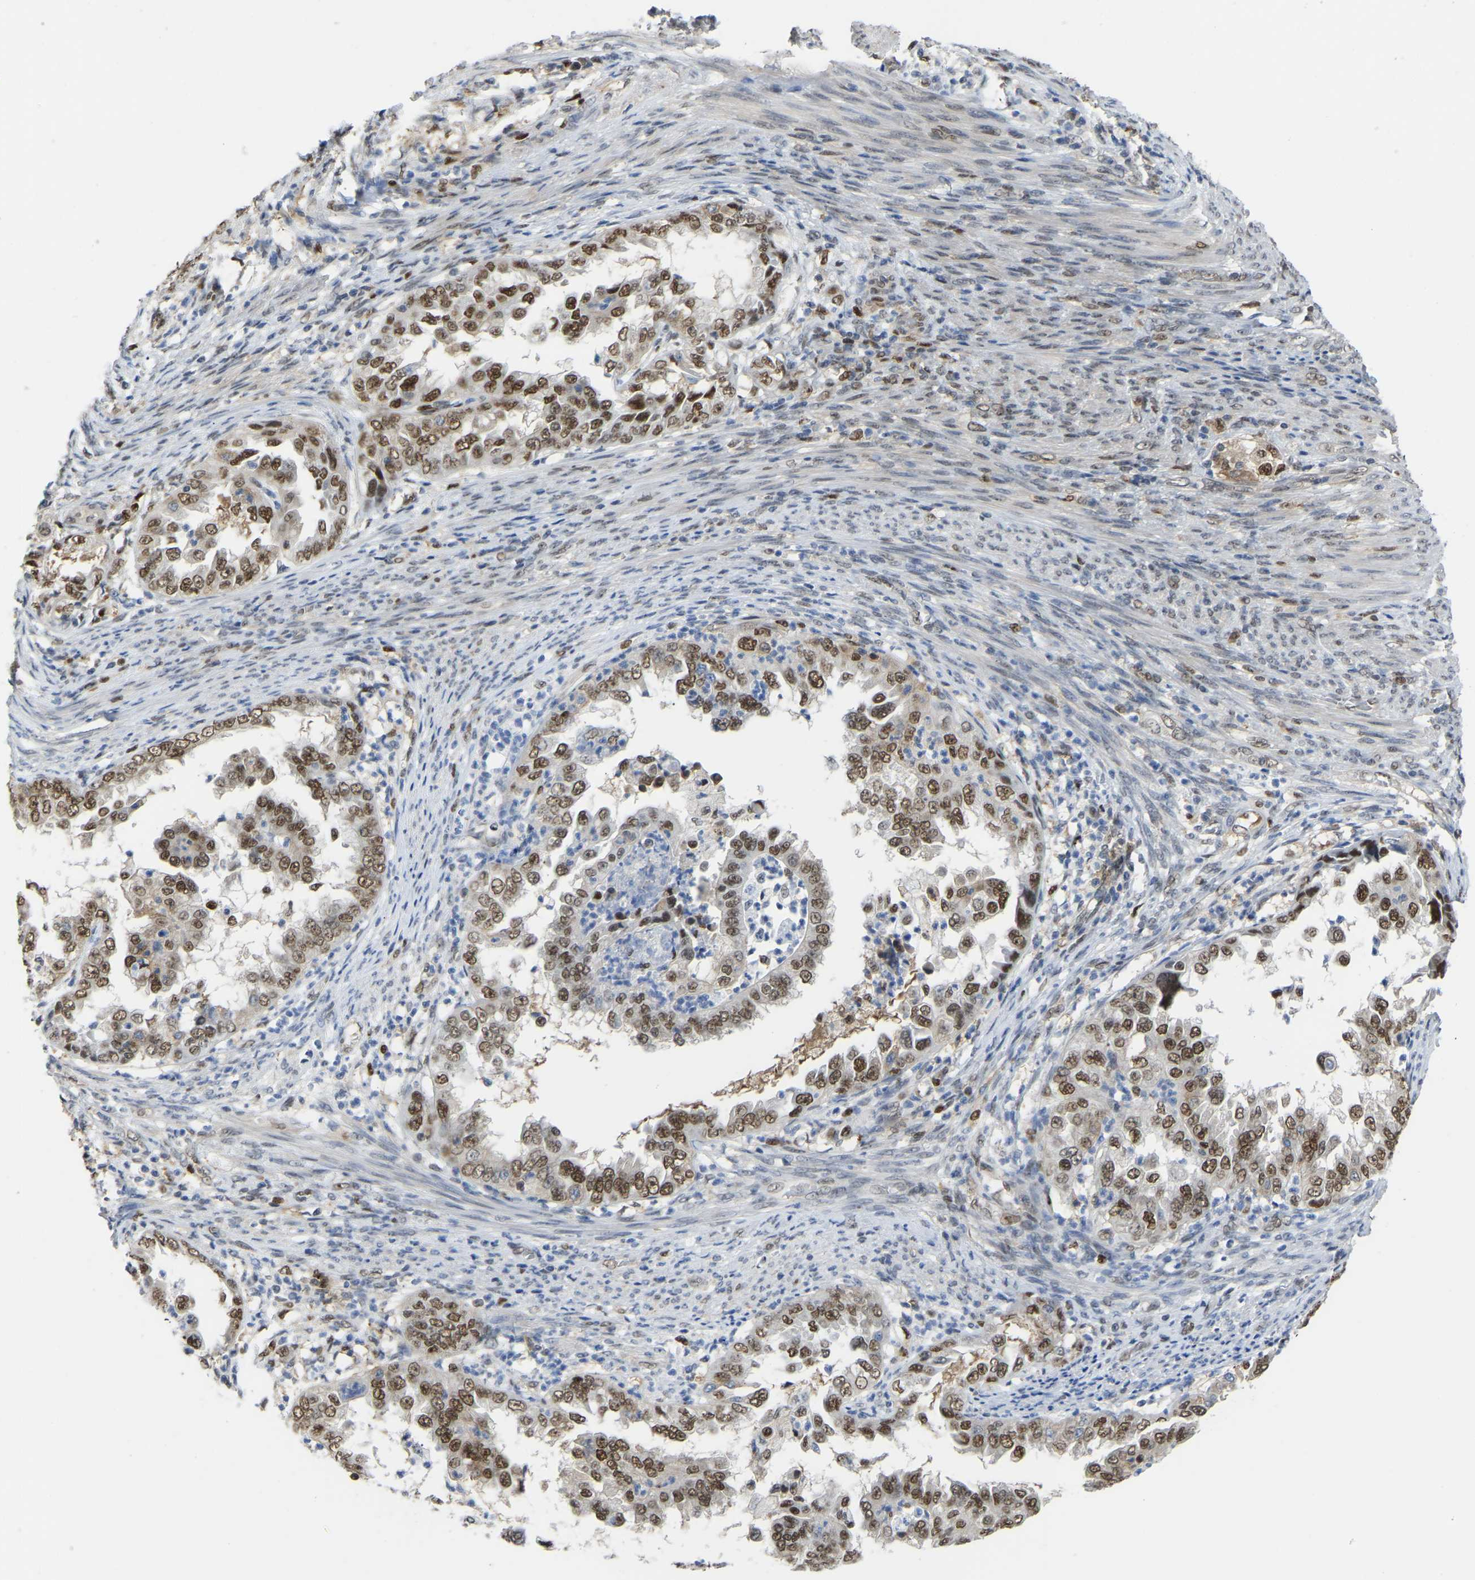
{"staining": {"intensity": "moderate", "quantity": ">75%", "location": "nuclear"}, "tissue": "endometrial cancer", "cell_type": "Tumor cells", "image_type": "cancer", "snomed": [{"axis": "morphology", "description": "Adenocarcinoma, NOS"}, {"axis": "topography", "description": "Endometrium"}], "caption": "A high-resolution image shows immunohistochemistry (IHC) staining of endometrial adenocarcinoma, which reveals moderate nuclear expression in about >75% of tumor cells. The staining was performed using DAB, with brown indicating positive protein expression. Nuclei are stained blue with hematoxylin.", "gene": "KLRG2", "patient": {"sex": "female", "age": 85}}